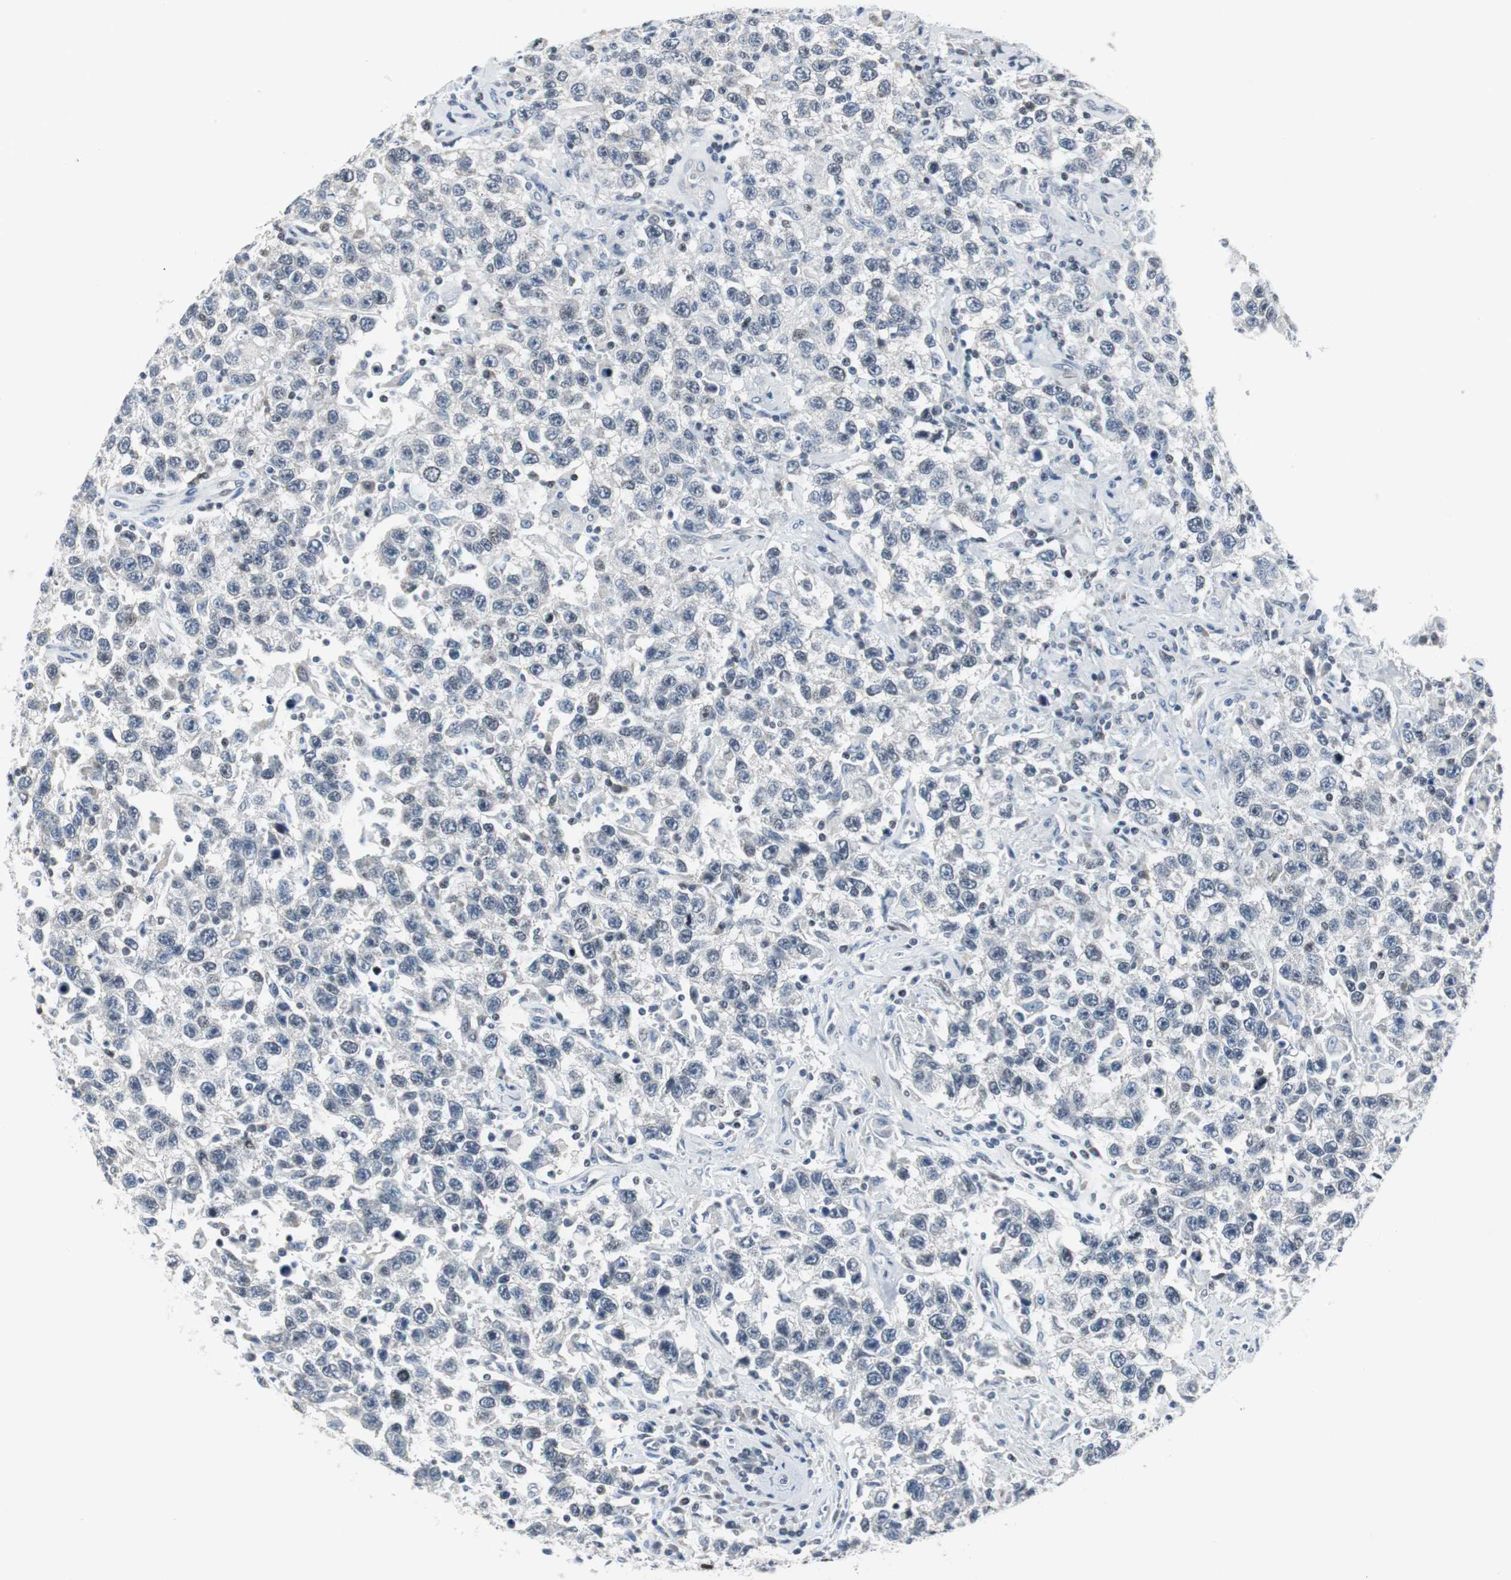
{"staining": {"intensity": "weak", "quantity": "<25%", "location": "nuclear"}, "tissue": "testis cancer", "cell_type": "Tumor cells", "image_type": "cancer", "snomed": [{"axis": "morphology", "description": "Seminoma, NOS"}, {"axis": "topography", "description": "Testis"}], "caption": "The photomicrograph exhibits no significant staining in tumor cells of testis cancer.", "gene": "MTA1", "patient": {"sex": "male", "age": 41}}